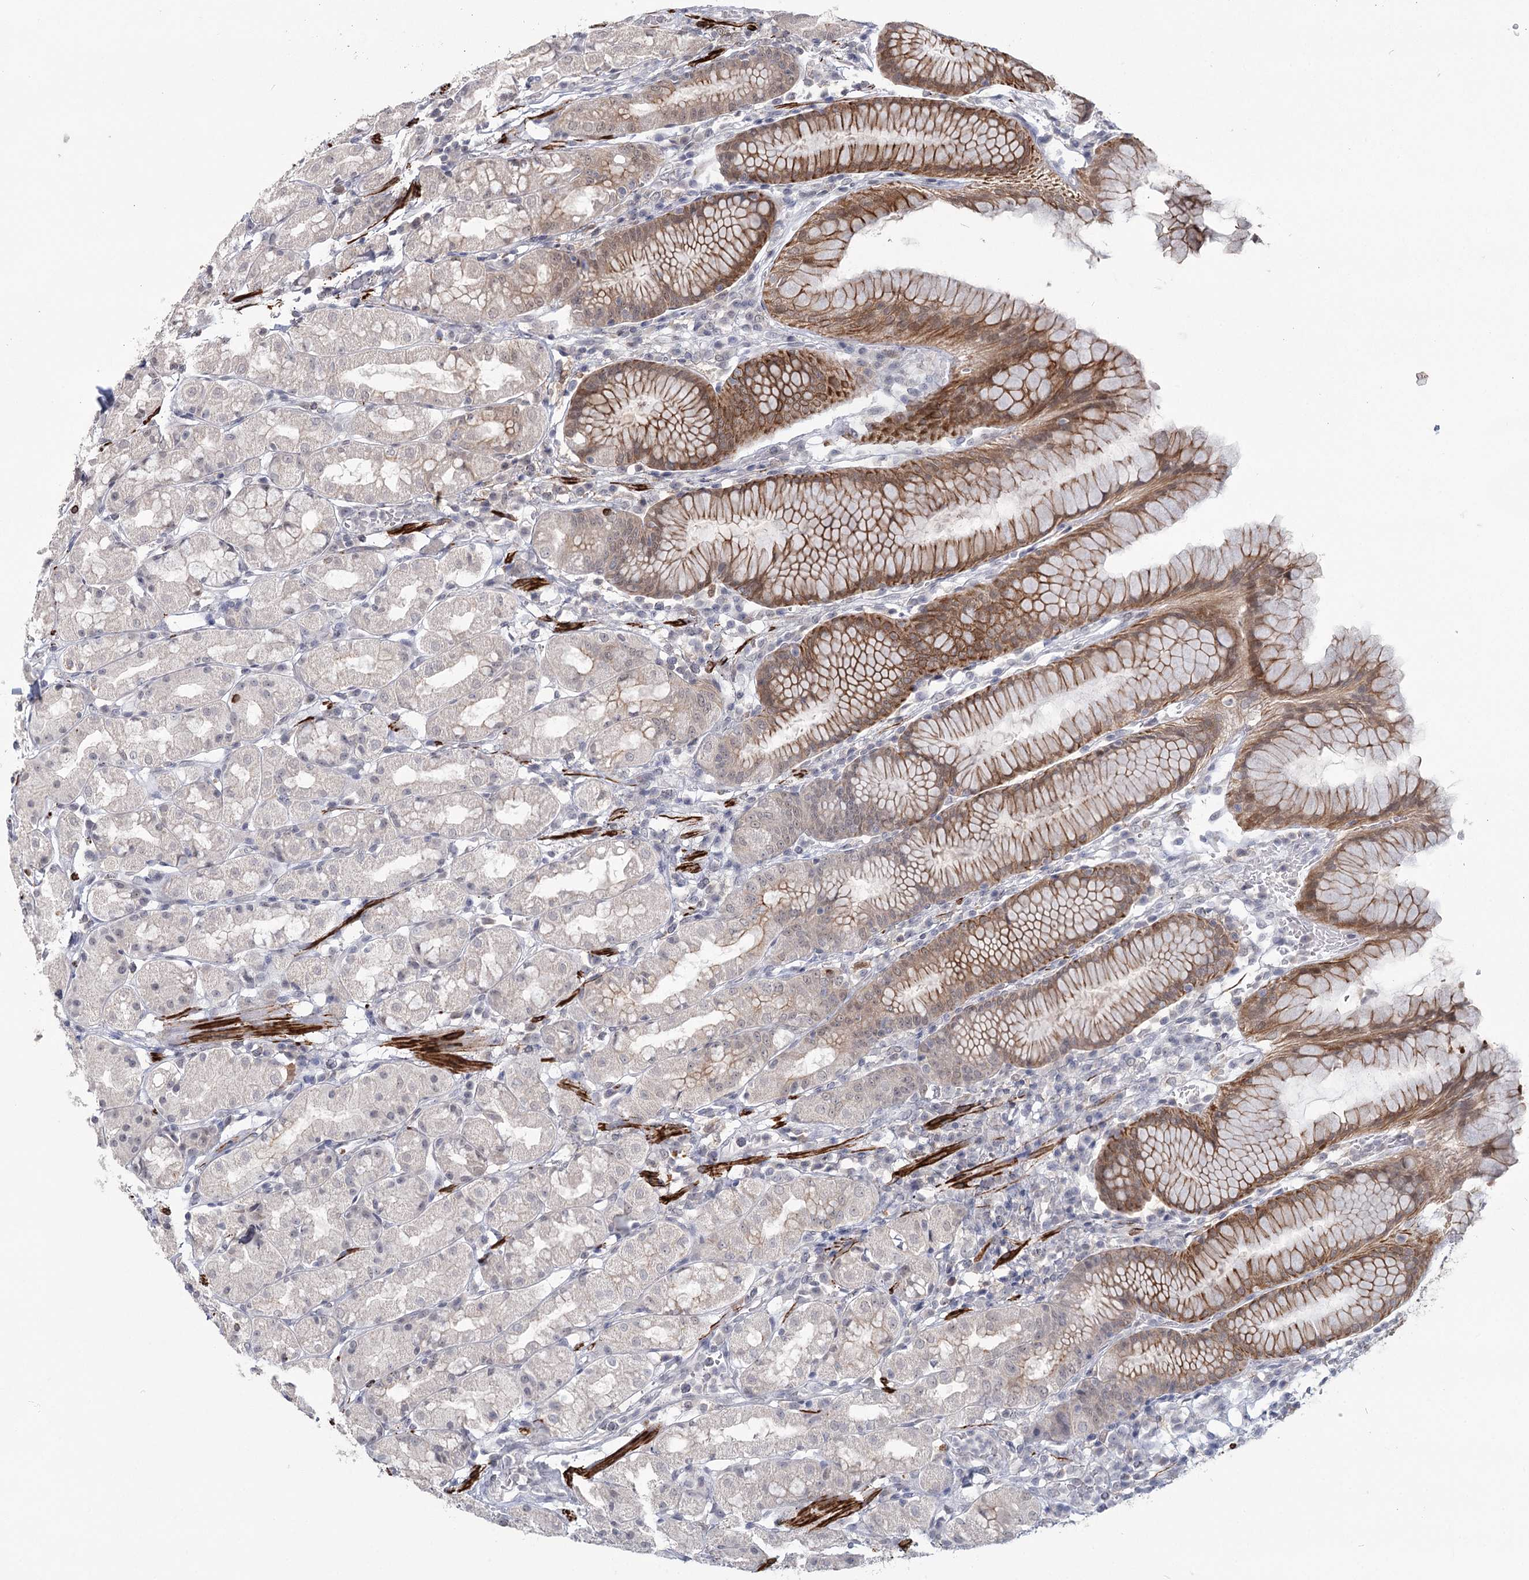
{"staining": {"intensity": "moderate", "quantity": "25%-75%", "location": "cytoplasmic/membranous"}, "tissue": "stomach", "cell_type": "Glandular cells", "image_type": "normal", "snomed": [{"axis": "morphology", "description": "Normal tissue, NOS"}, {"axis": "topography", "description": "Stomach, lower"}], "caption": "This is a histology image of immunohistochemistry staining of unremarkable stomach, which shows moderate staining in the cytoplasmic/membranous of glandular cells.", "gene": "TMEM70", "patient": {"sex": "female", "age": 56}}